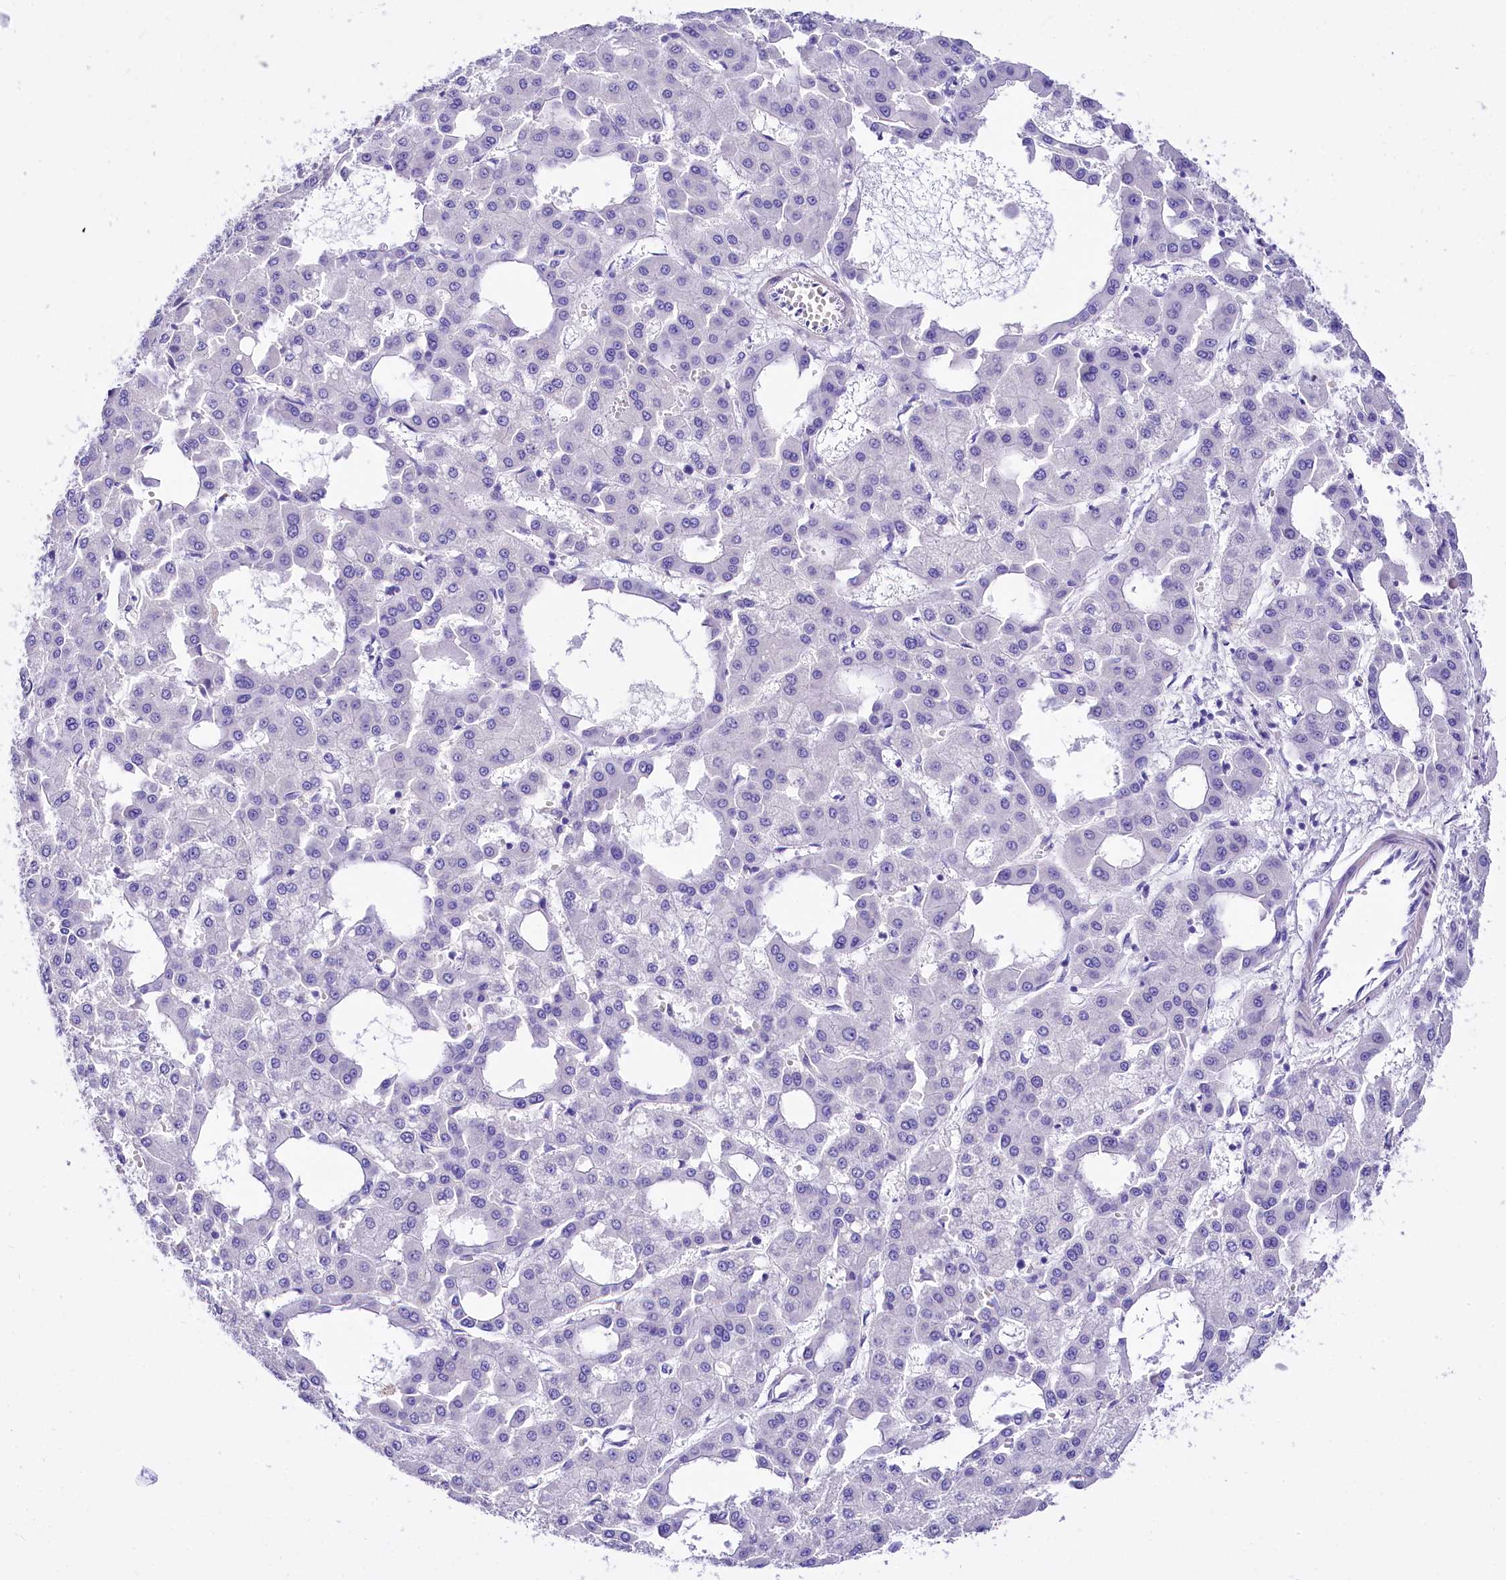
{"staining": {"intensity": "negative", "quantity": "none", "location": "none"}, "tissue": "liver cancer", "cell_type": "Tumor cells", "image_type": "cancer", "snomed": [{"axis": "morphology", "description": "Carcinoma, Hepatocellular, NOS"}, {"axis": "topography", "description": "Liver"}], "caption": "This is a histopathology image of immunohistochemistry staining of hepatocellular carcinoma (liver), which shows no staining in tumor cells.", "gene": "A2ML1", "patient": {"sex": "male", "age": 47}}